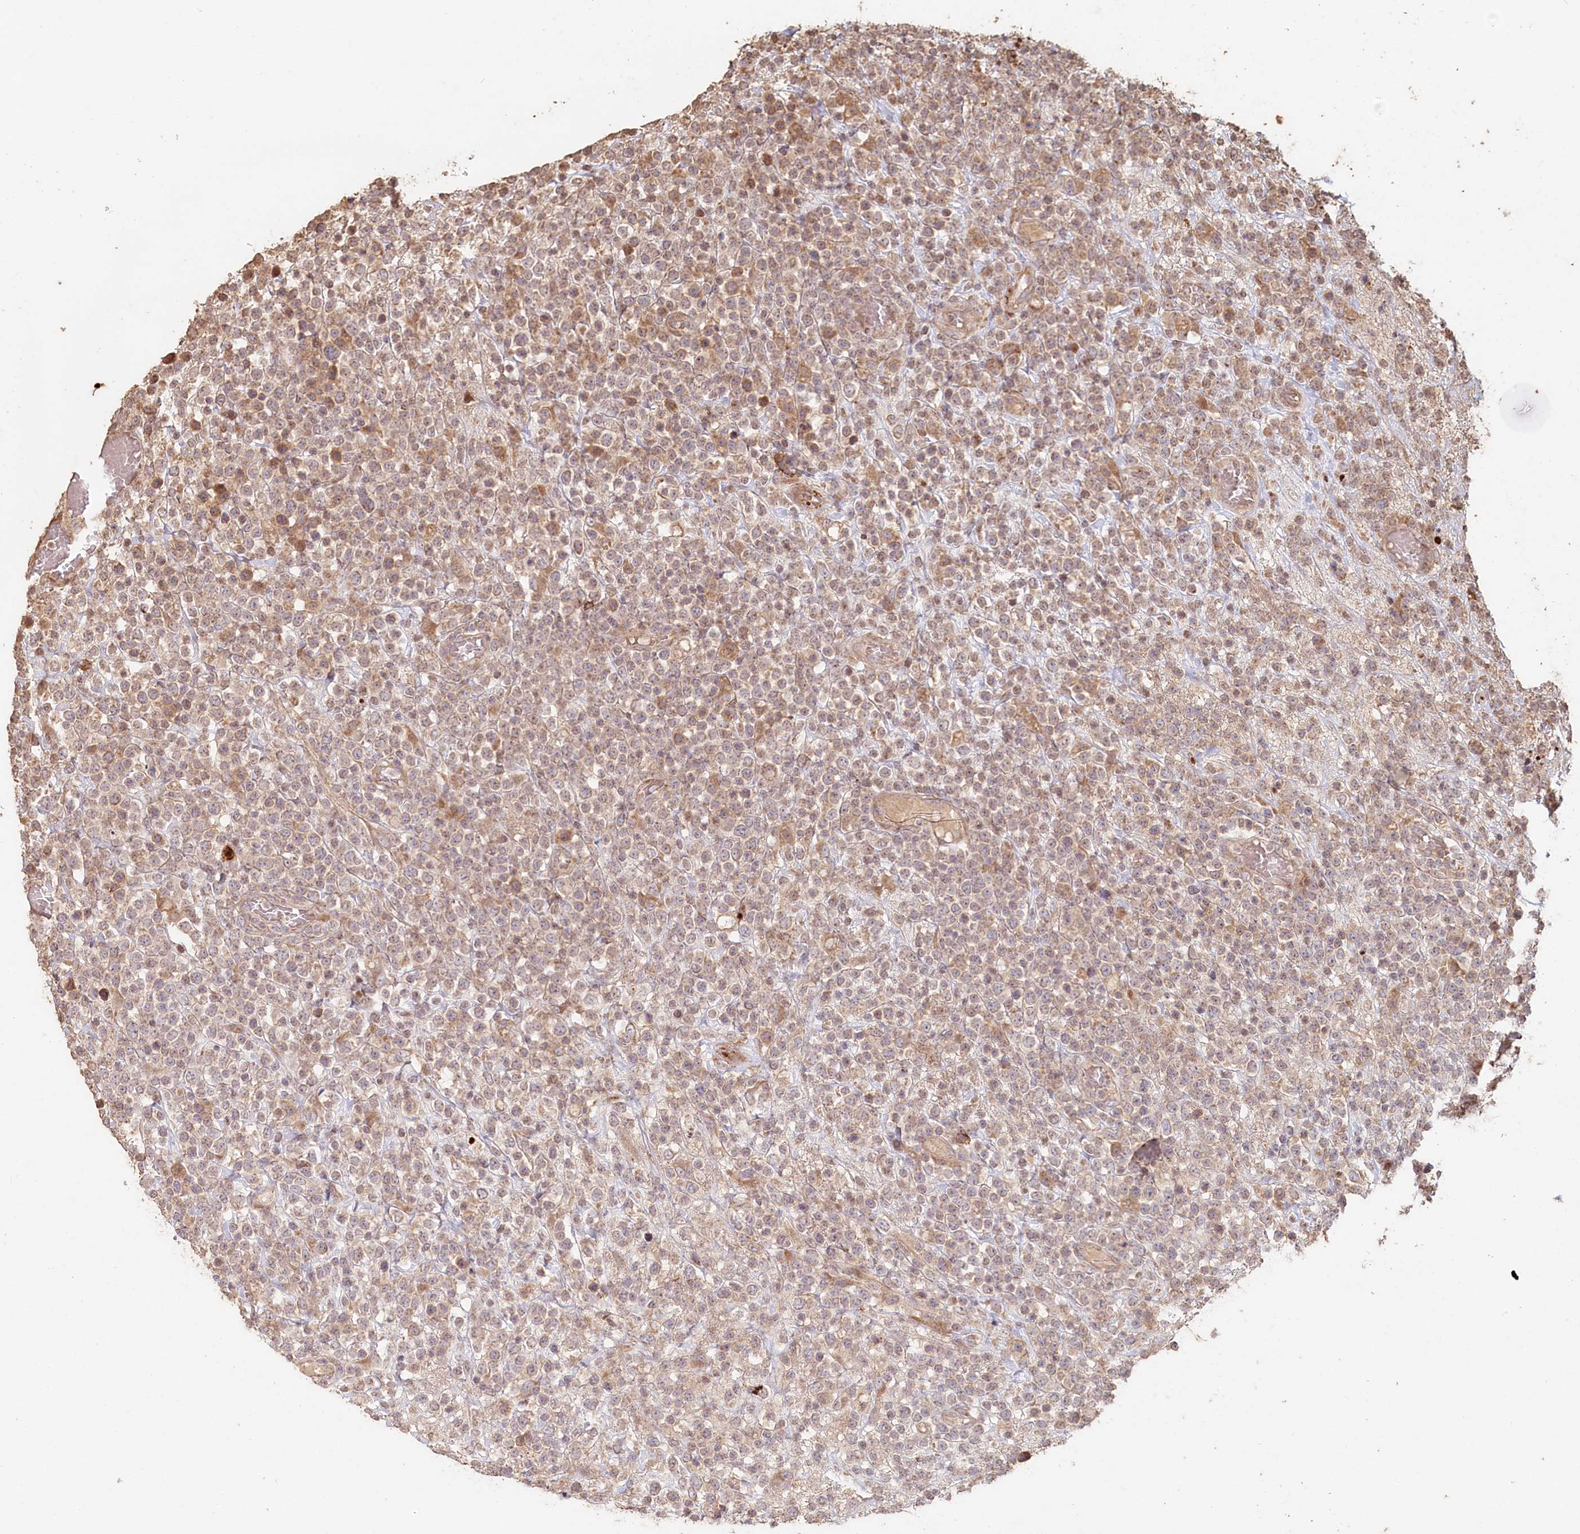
{"staining": {"intensity": "weak", "quantity": ">75%", "location": "cytoplasmic/membranous"}, "tissue": "lymphoma", "cell_type": "Tumor cells", "image_type": "cancer", "snomed": [{"axis": "morphology", "description": "Malignant lymphoma, non-Hodgkin's type, High grade"}, {"axis": "topography", "description": "Colon"}], "caption": "About >75% of tumor cells in high-grade malignant lymphoma, non-Hodgkin's type exhibit weak cytoplasmic/membranous protein staining as visualized by brown immunohistochemical staining.", "gene": "HAL", "patient": {"sex": "female", "age": 53}}